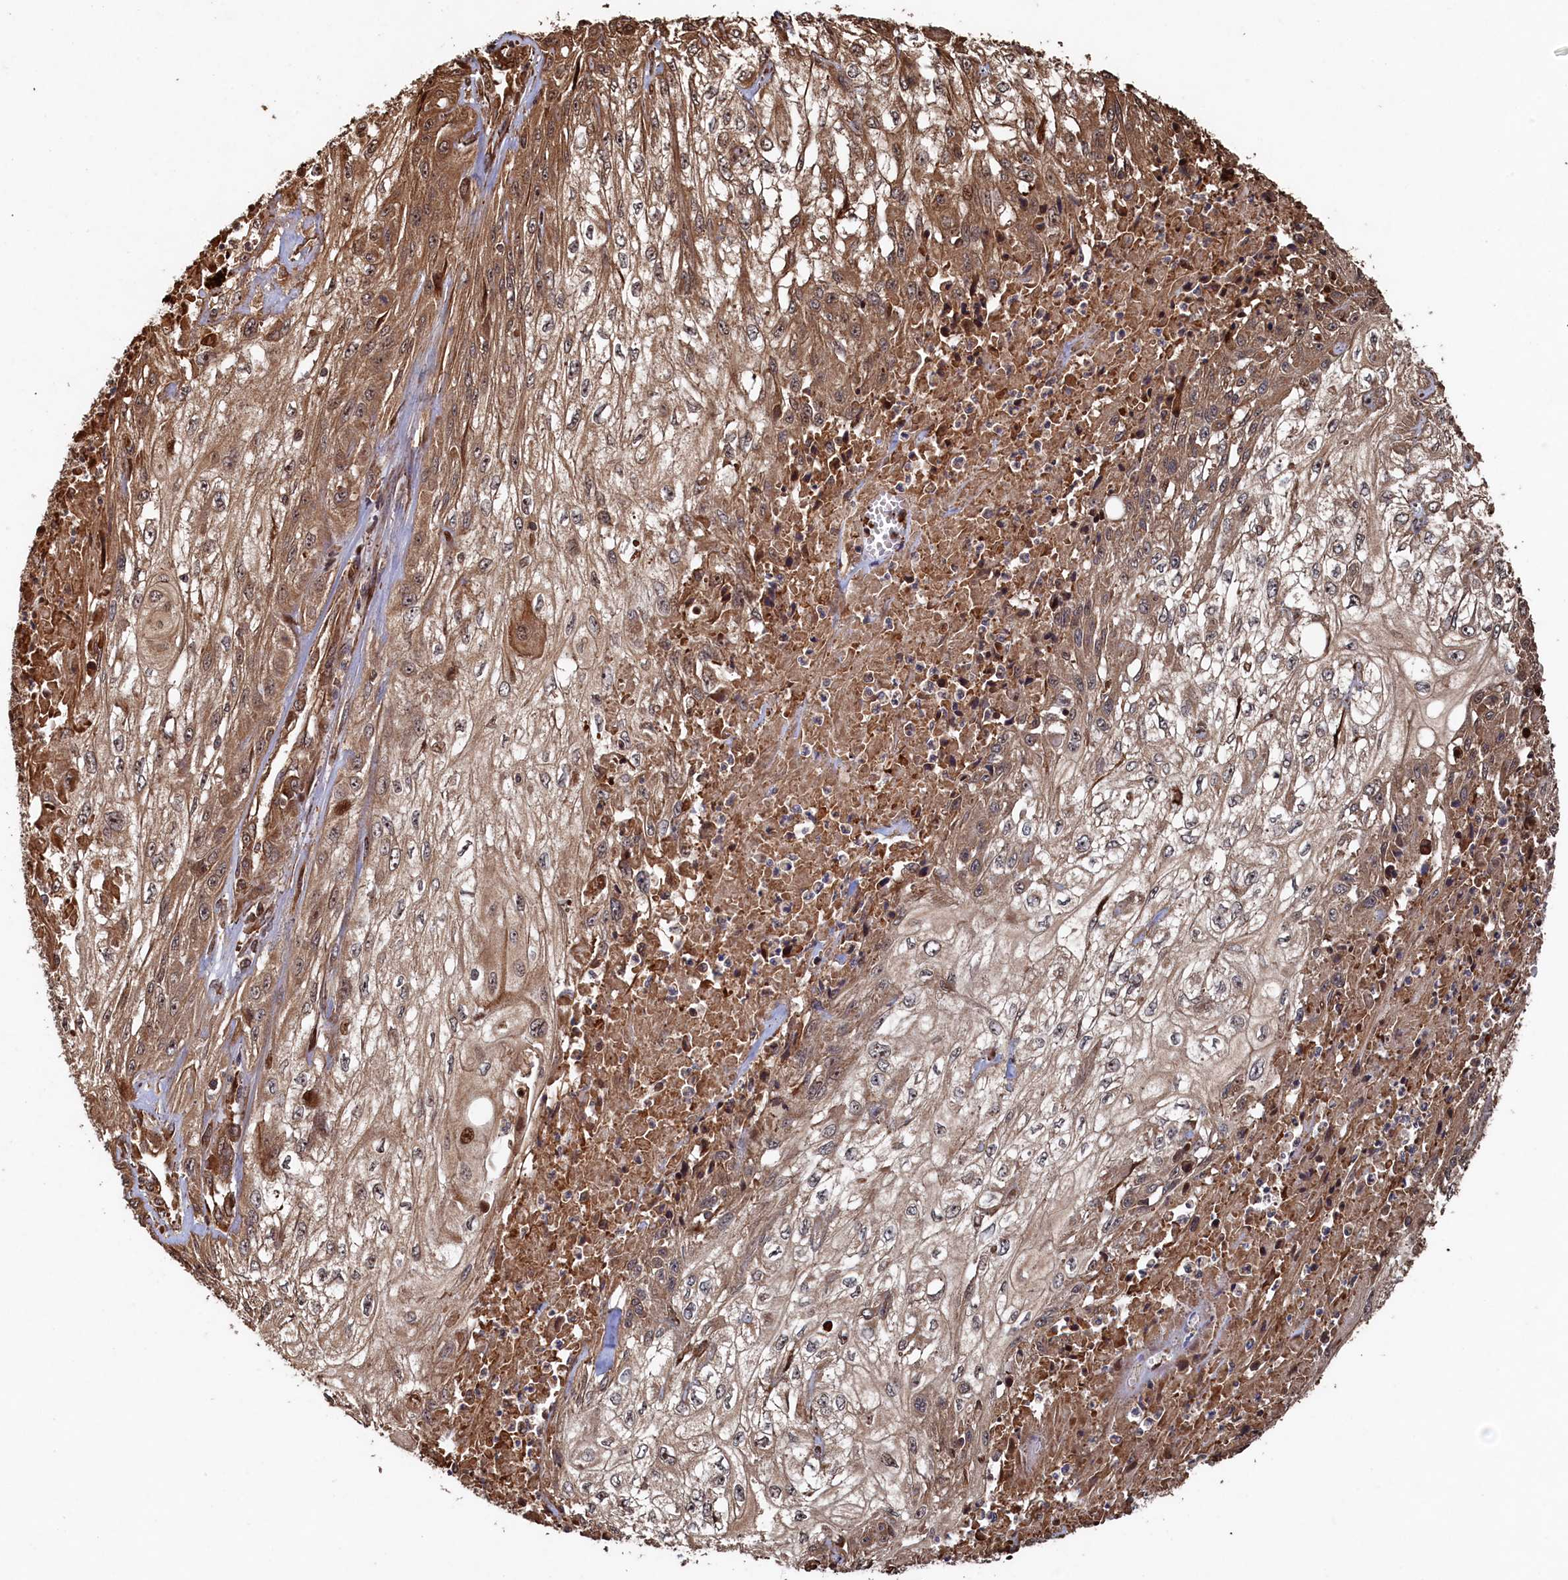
{"staining": {"intensity": "moderate", "quantity": ">75%", "location": "cytoplasmic/membranous"}, "tissue": "skin cancer", "cell_type": "Tumor cells", "image_type": "cancer", "snomed": [{"axis": "morphology", "description": "Squamous cell carcinoma, NOS"}, {"axis": "morphology", "description": "Squamous cell carcinoma, metastatic, NOS"}, {"axis": "topography", "description": "Skin"}, {"axis": "topography", "description": "Lymph node"}], "caption": "Immunohistochemical staining of human skin metastatic squamous cell carcinoma demonstrates medium levels of moderate cytoplasmic/membranous positivity in approximately >75% of tumor cells. (DAB (3,3'-diaminobenzidine) IHC with brightfield microscopy, high magnification).", "gene": "PIGN", "patient": {"sex": "male", "age": 75}}